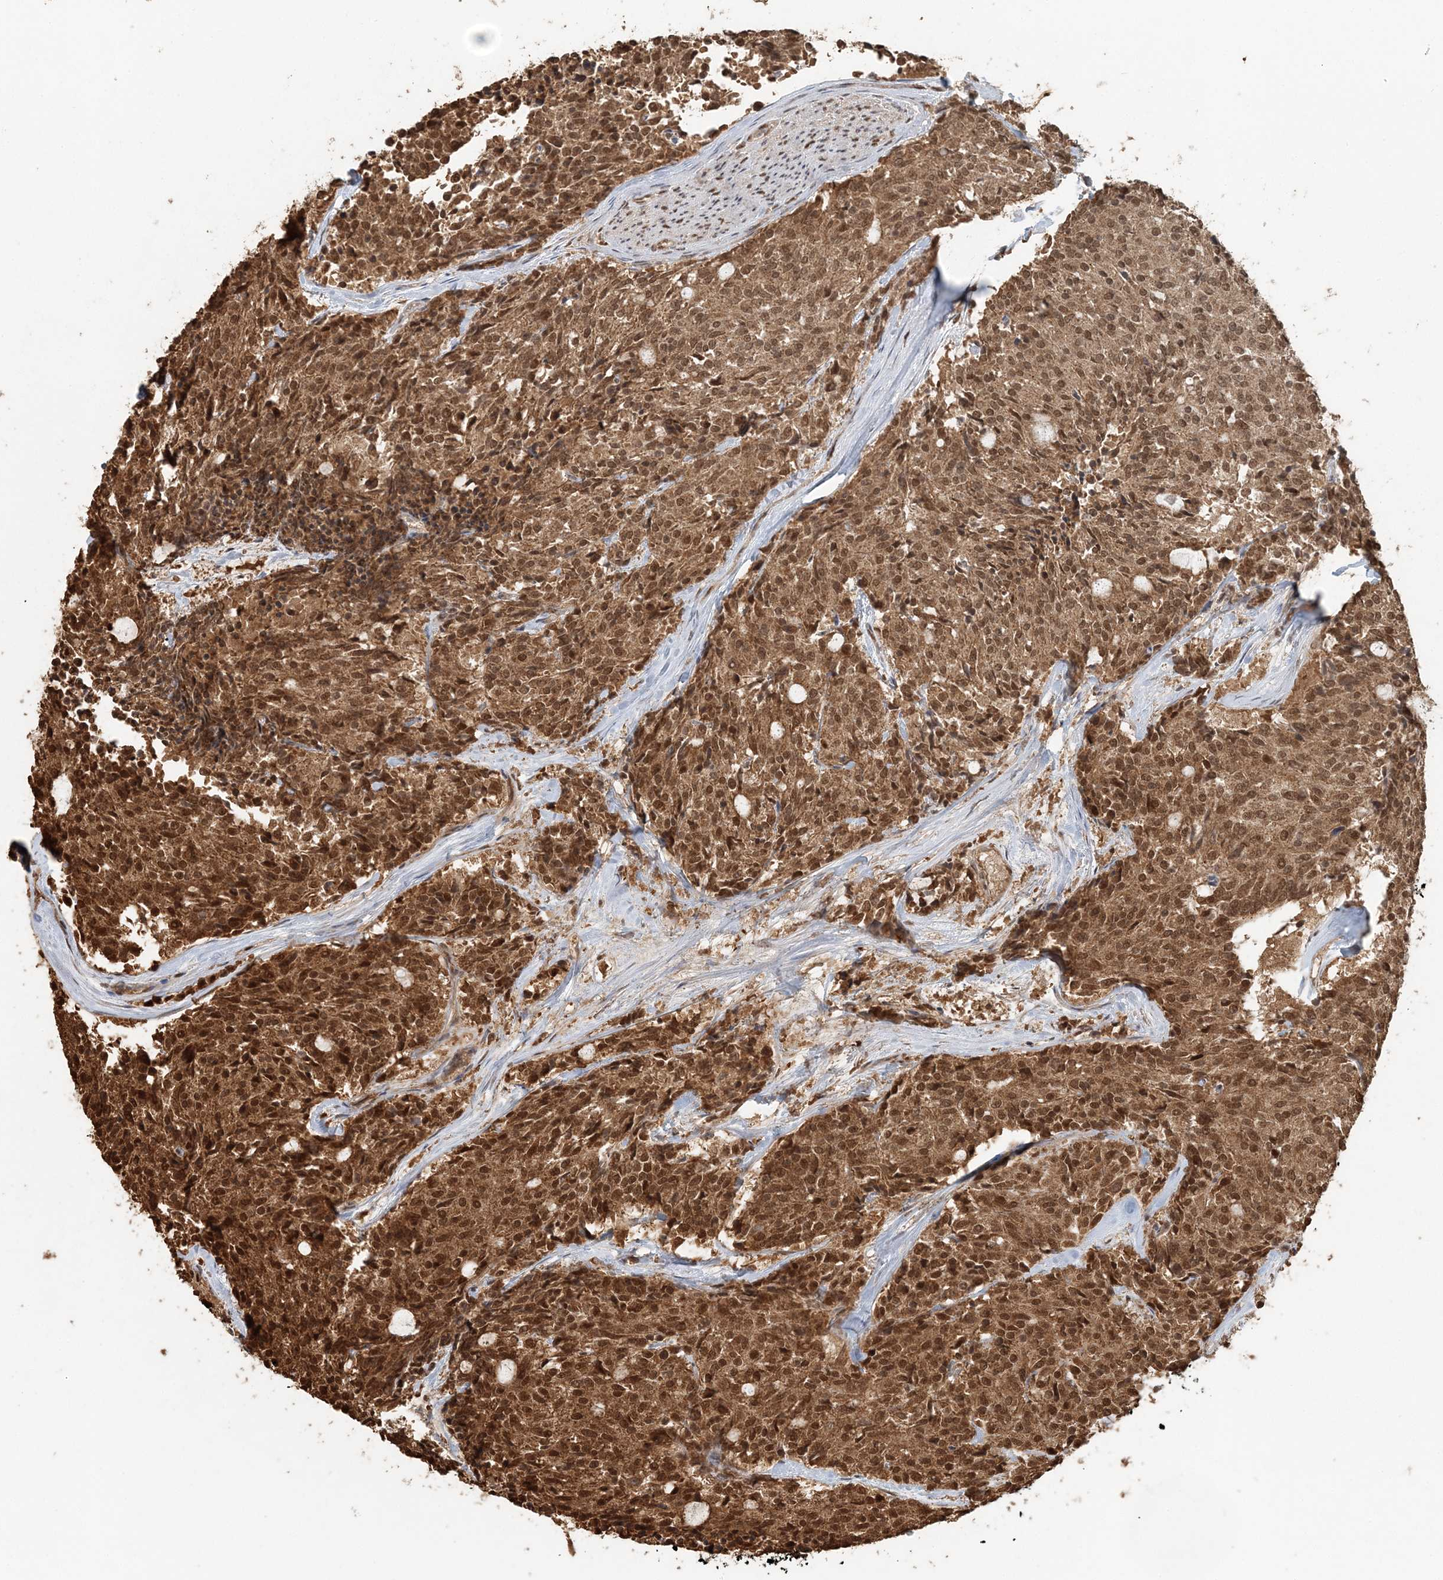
{"staining": {"intensity": "moderate", "quantity": ">75%", "location": "cytoplasmic/membranous,nuclear"}, "tissue": "carcinoid", "cell_type": "Tumor cells", "image_type": "cancer", "snomed": [{"axis": "morphology", "description": "Carcinoid, malignant, NOS"}, {"axis": "topography", "description": "Pancreas"}], "caption": "The image shows immunohistochemical staining of carcinoid. There is moderate cytoplasmic/membranous and nuclear expression is present in approximately >75% of tumor cells.", "gene": "ARHGAP35", "patient": {"sex": "female", "age": 54}}